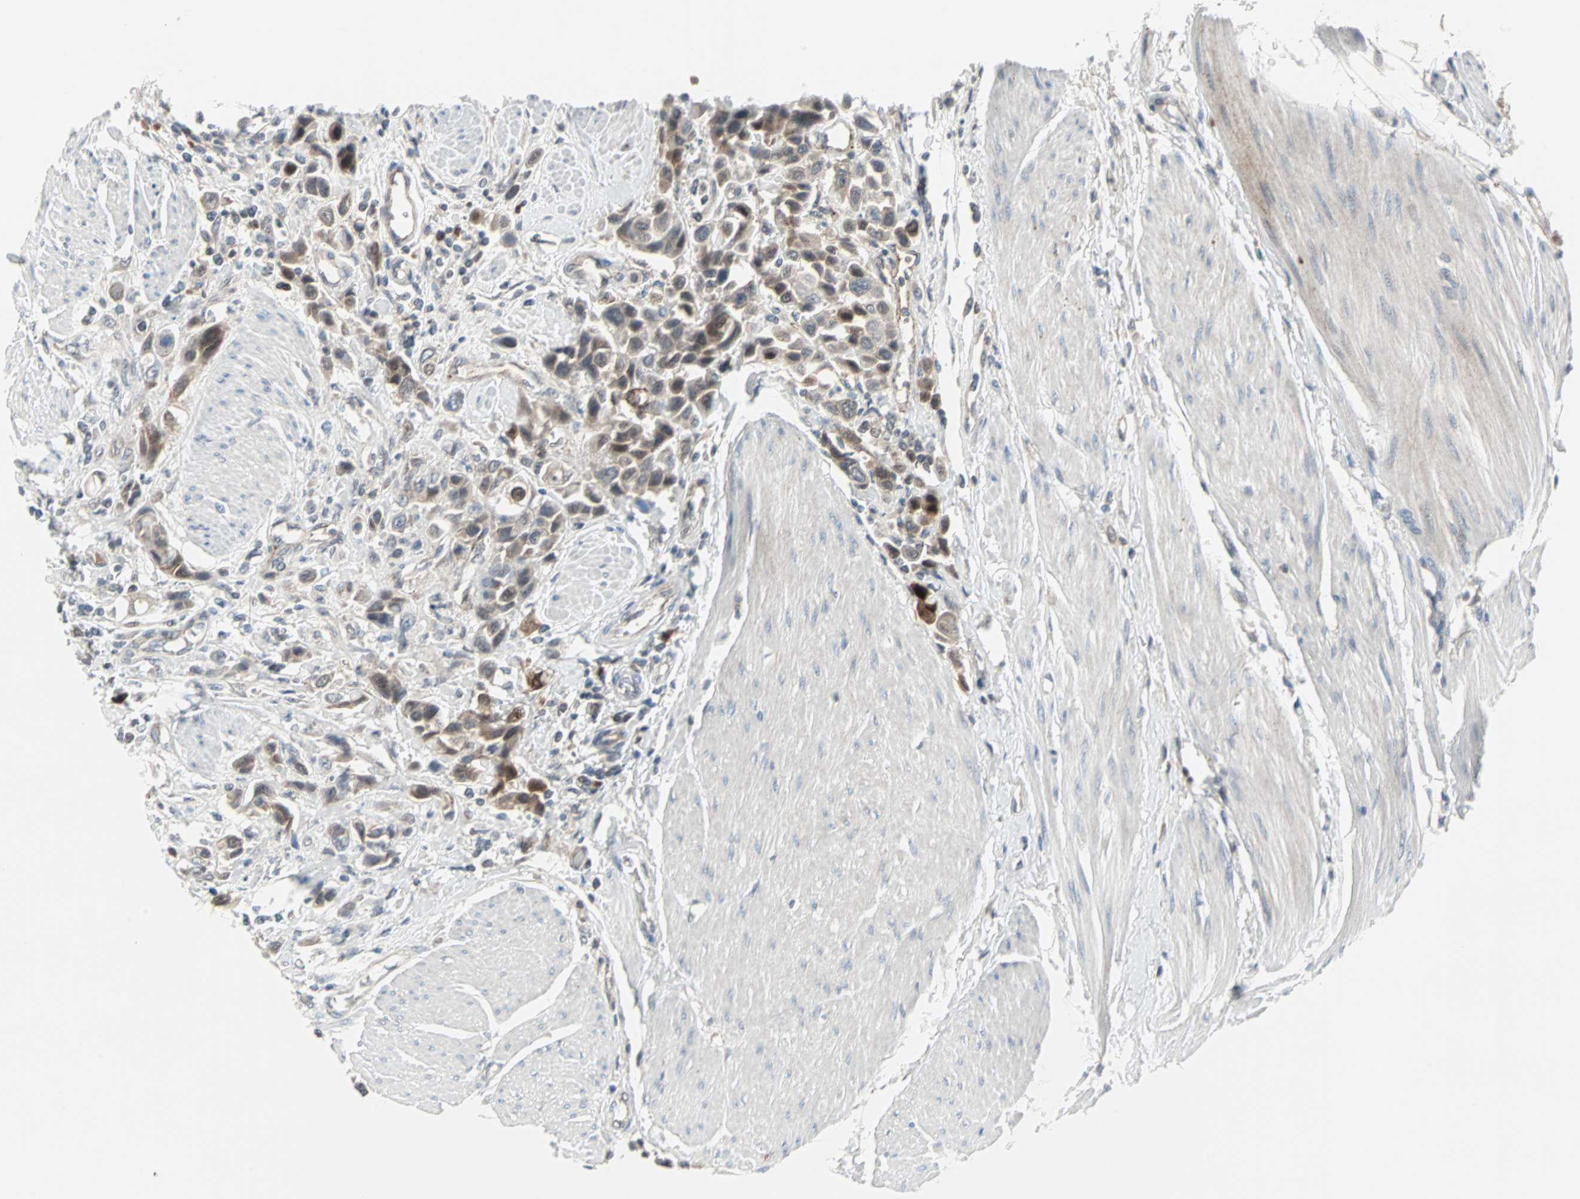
{"staining": {"intensity": "moderate", "quantity": "<25%", "location": "nuclear"}, "tissue": "urothelial cancer", "cell_type": "Tumor cells", "image_type": "cancer", "snomed": [{"axis": "morphology", "description": "Urothelial carcinoma, High grade"}, {"axis": "topography", "description": "Urinary bladder"}], "caption": "Moderate nuclear protein expression is seen in approximately <25% of tumor cells in urothelial carcinoma (high-grade).", "gene": "CASP3", "patient": {"sex": "male", "age": 50}}